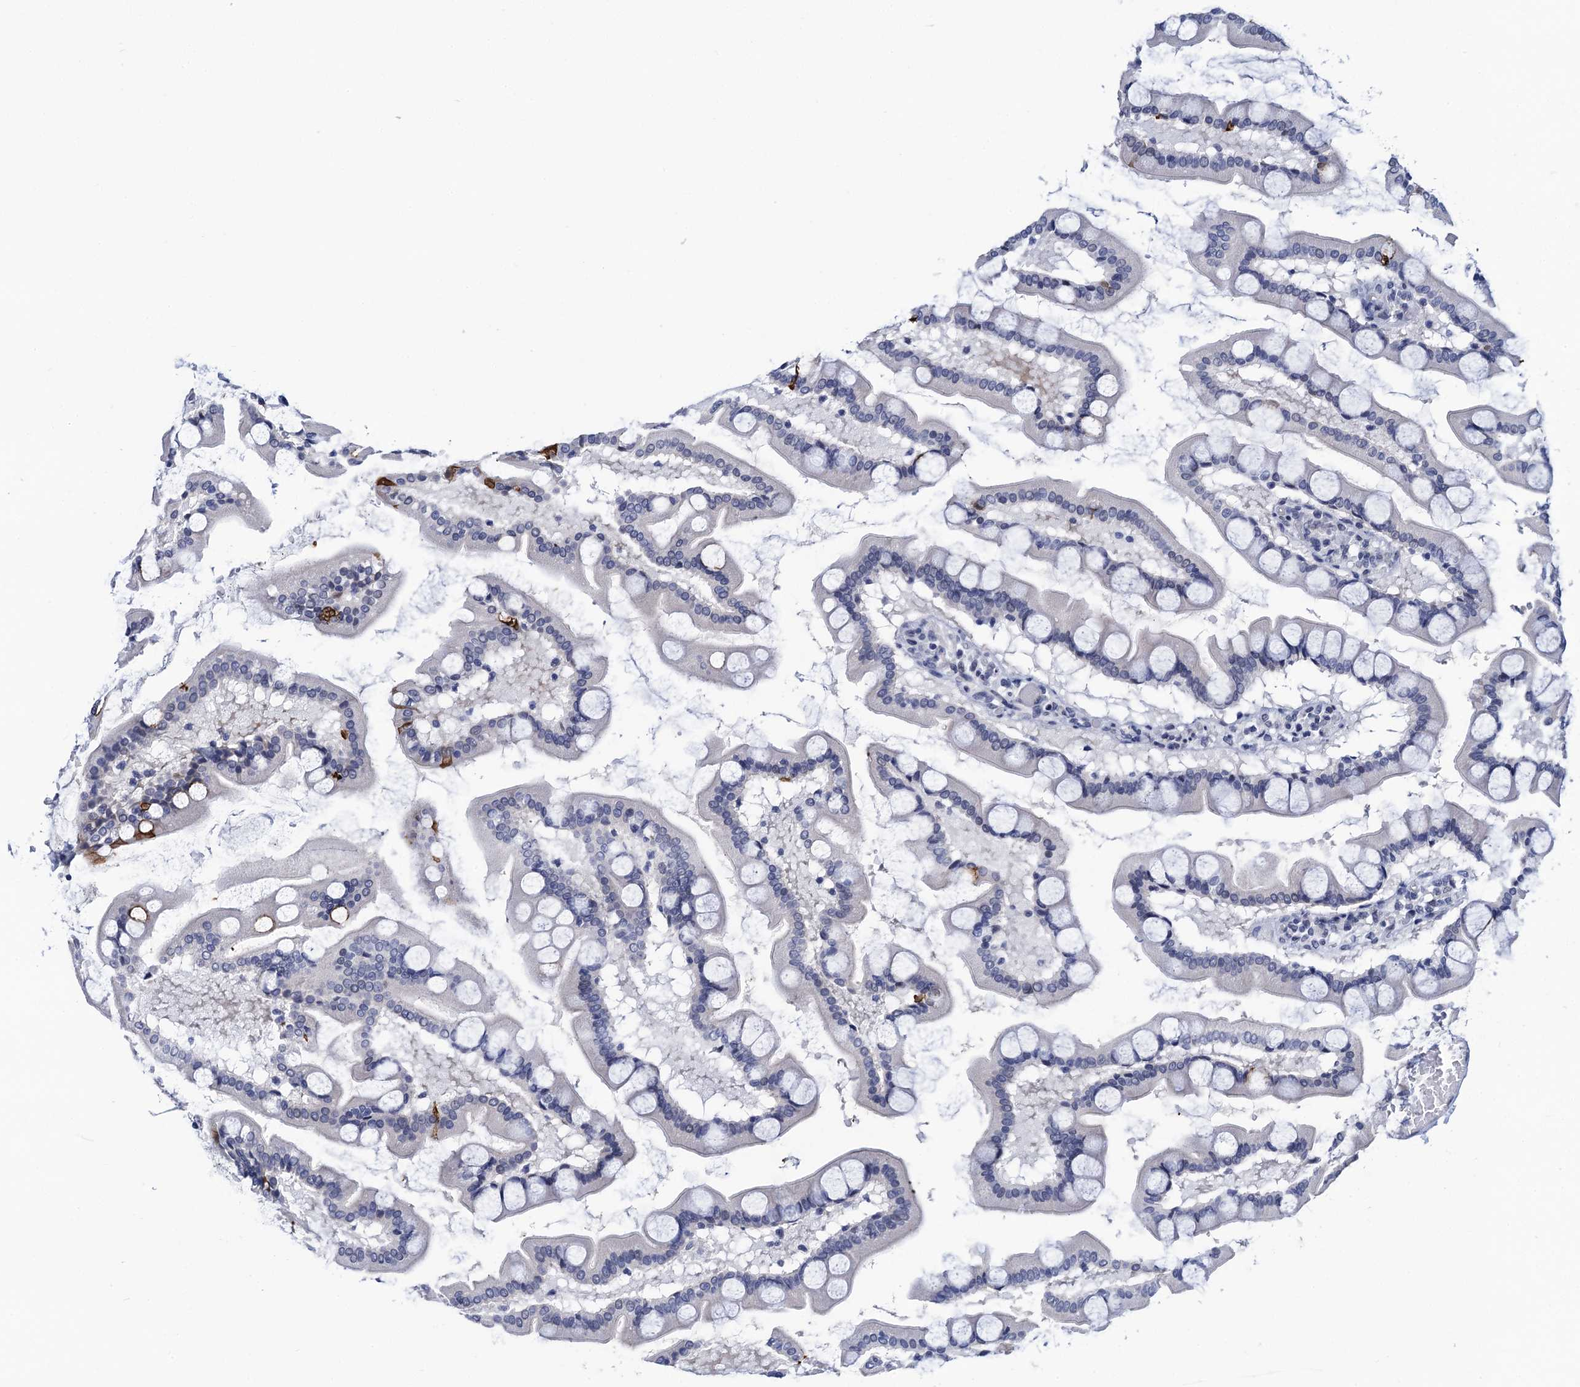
{"staining": {"intensity": "negative", "quantity": "none", "location": "none"}, "tissue": "small intestine", "cell_type": "Glandular cells", "image_type": "normal", "snomed": [{"axis": "morphology", "description": "Normal tissue, NOS"}, {"axis": "topography", "description": "Small intestine"}], "caption": "Glandular cells show no significant protein expression in benign small intestine. The staining is performed using DAB brown chromogen with nuclei counter-stained in using hematoxylin.", "gene": "C16orf87", "patient": {"sex": "male", "age": 41}}